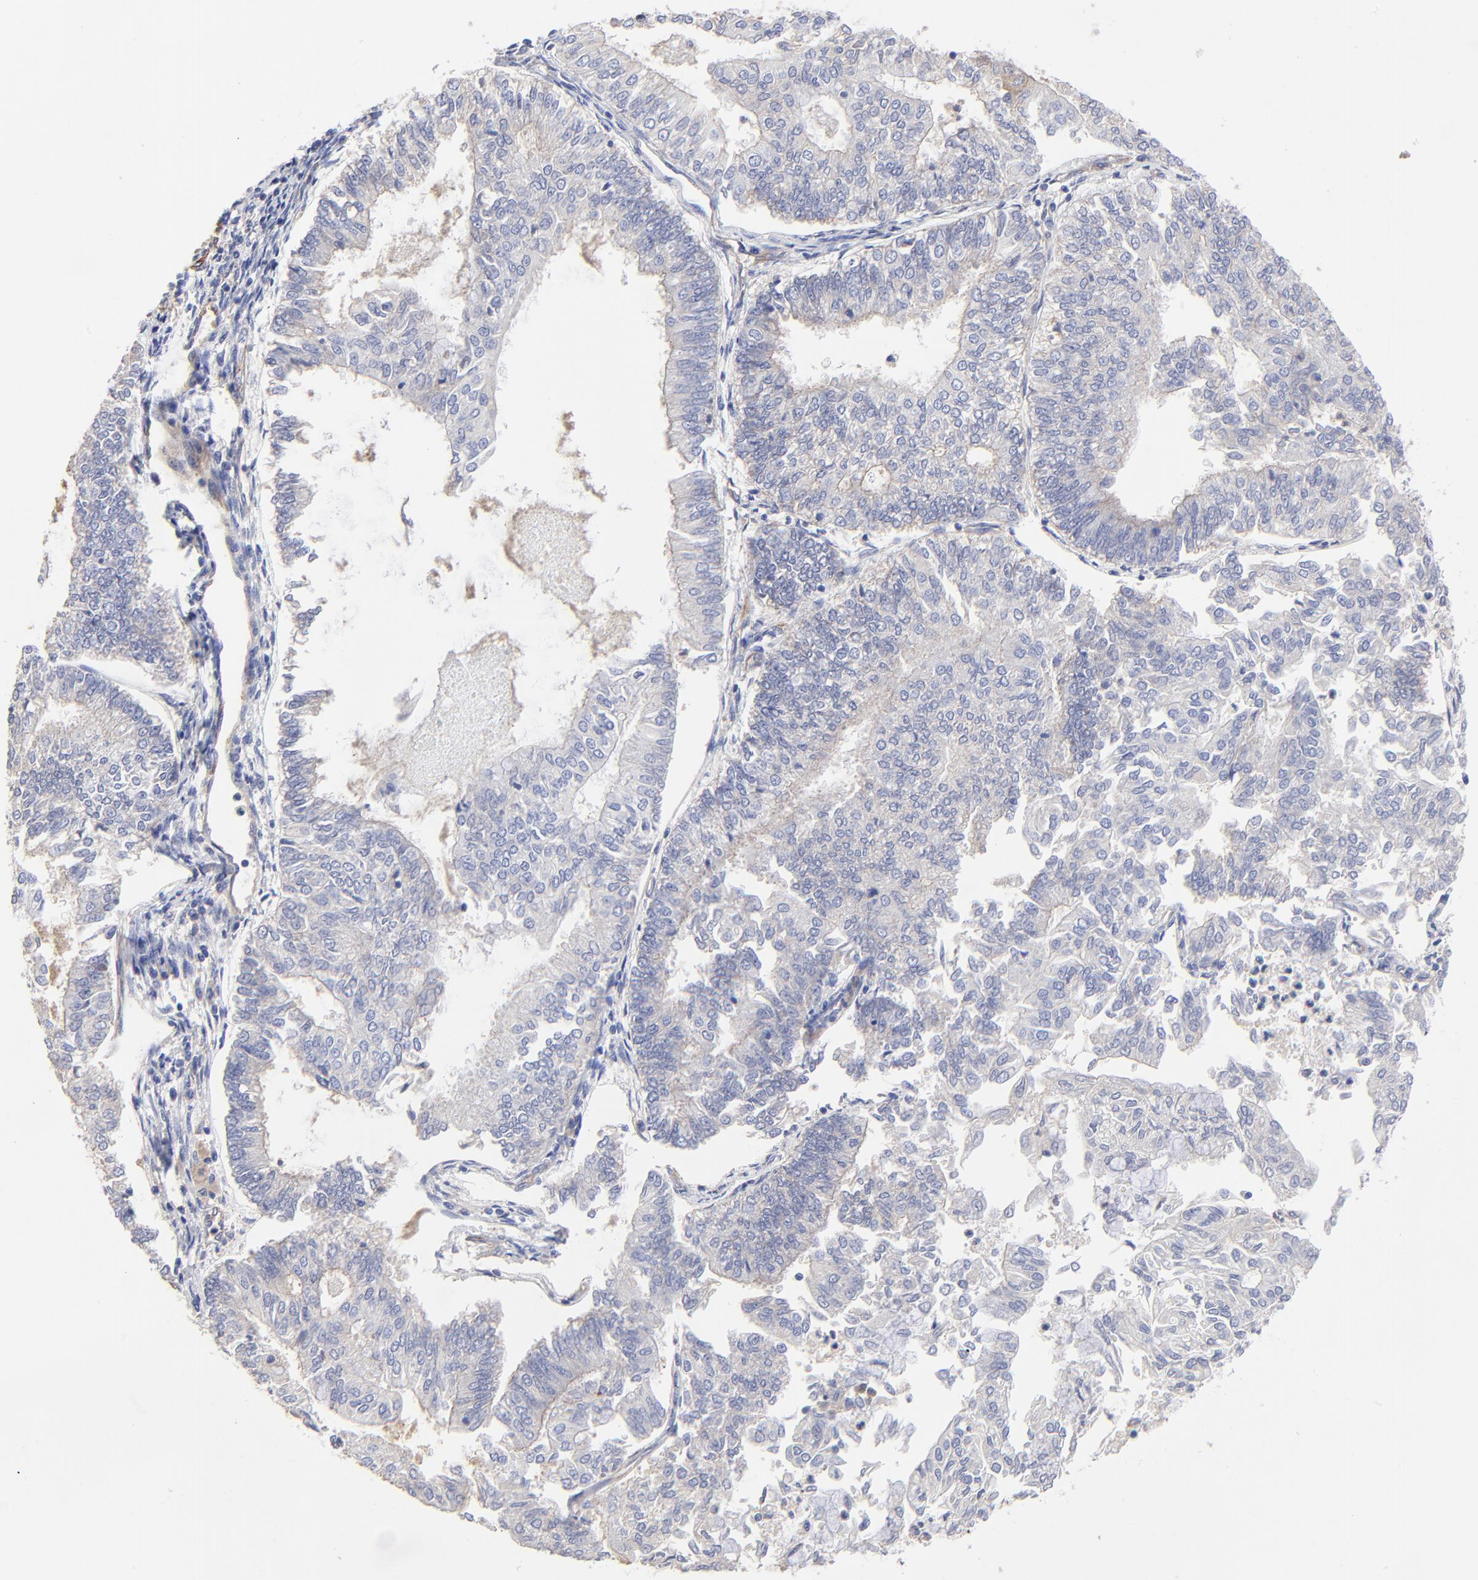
{"staining": {"intensity": "negative", "quantity": "none", "location": "none"}, "tissue": "endometrial cancer", "cell_type": "Tumor cells", "image_type": "cancer", "snomed": [{"axis": "morphology", "description": "Adenocarcinoma, NOS"}, {"axis": "topography", "description": "Endometrium"}], "caption": "High power microscopy photomicrograph of an immunohistochemistry micrograph of endometrial adenocarcinoma, revealing no significant staining in tumor cells.", "gene": "SULF2", "patient": {"sex": "female", "age": 59}}